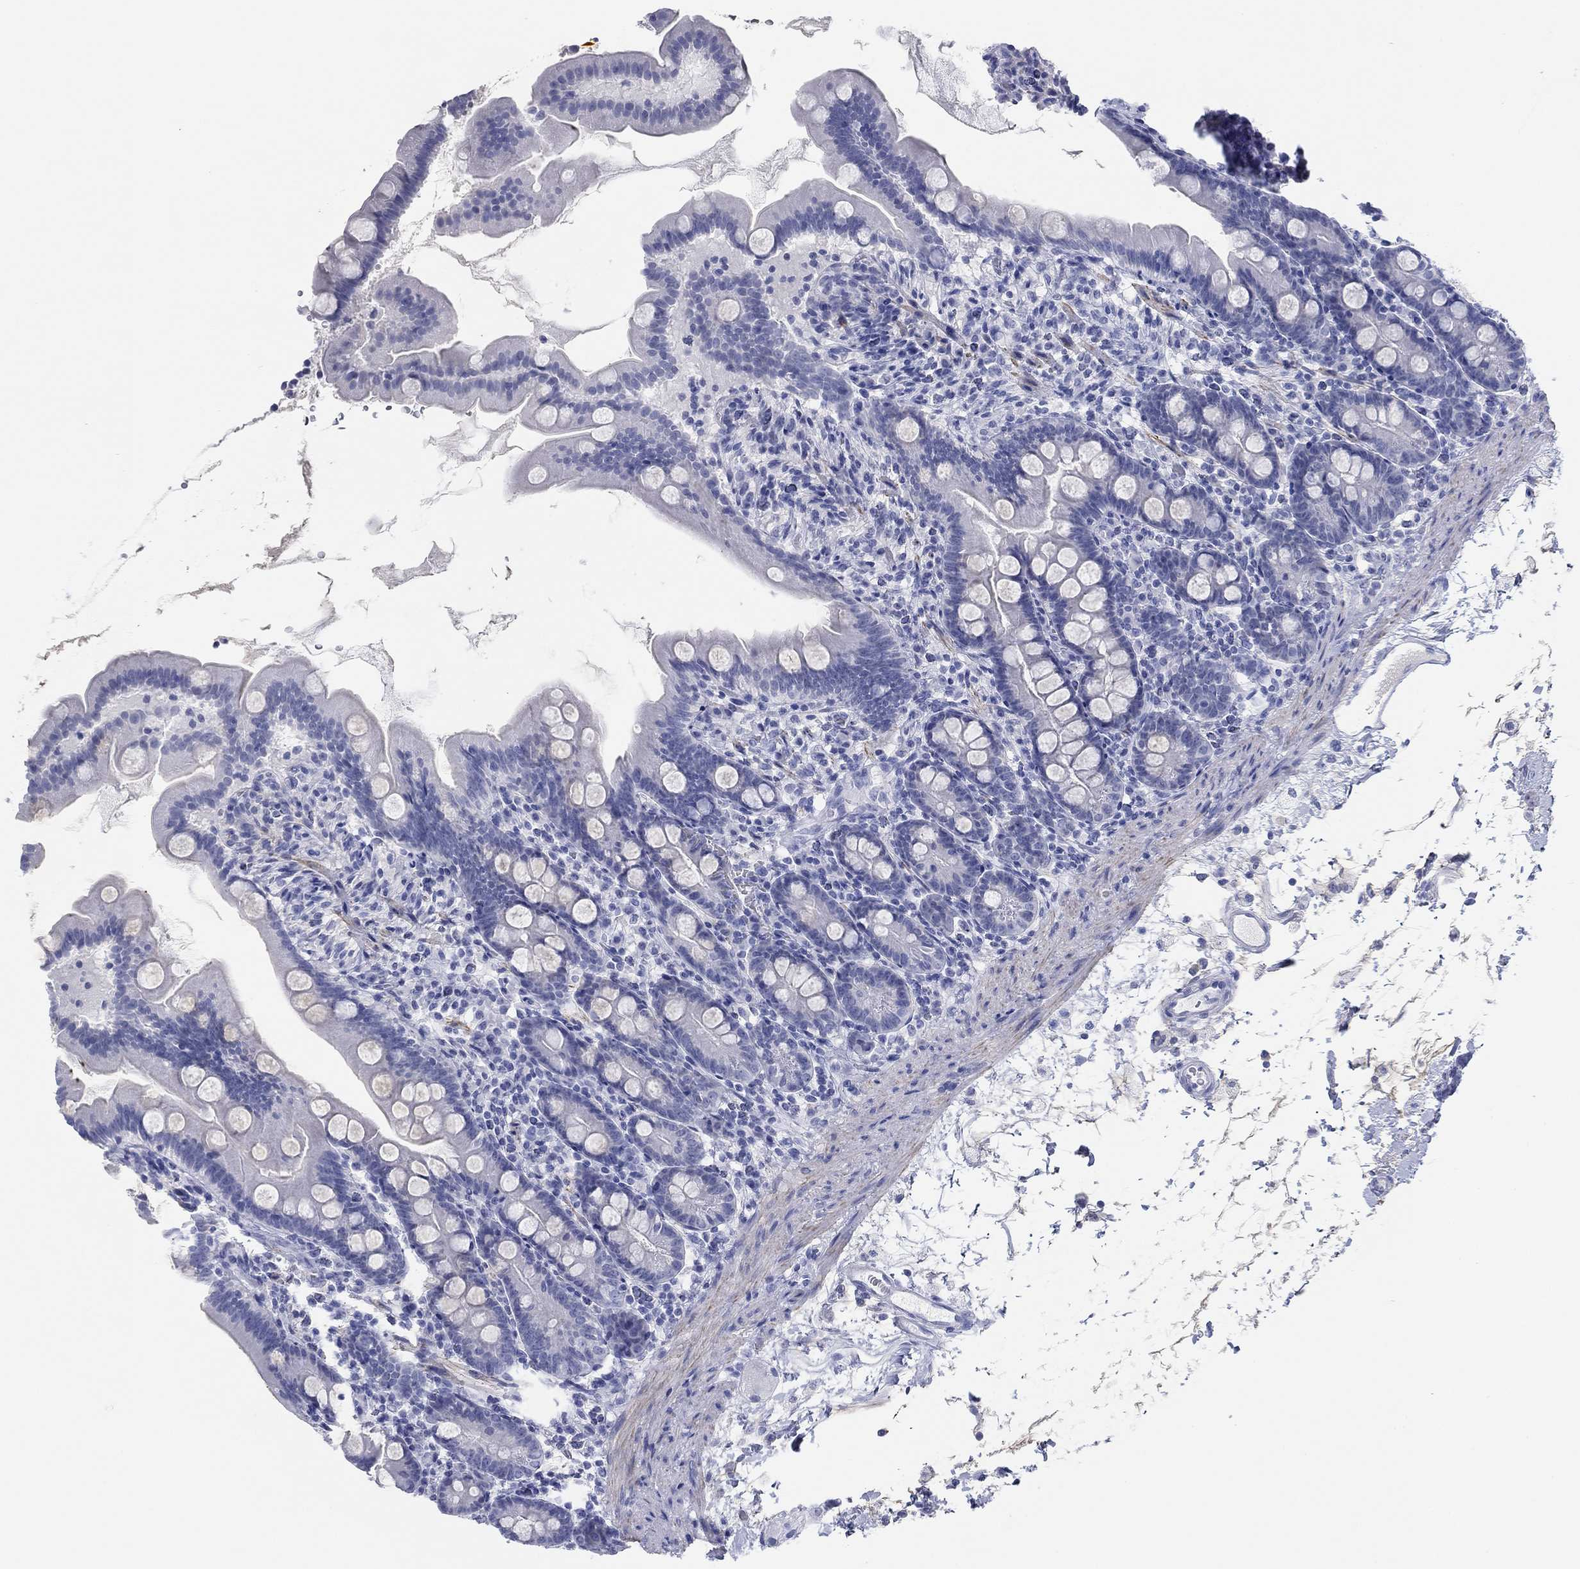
{"staining": {"intensity": "negative", "quantity": "none", "location": "none"}, "tissue": "small intestine", "cell_type": "Glandular cells", "image_type": "normal", "snomed": [{"axis": "morphology", "description": "Normal tissue, NOS"}, {"axis": "topography", "description": "Small intestine"}], "caption": "Human small intestine stained for a protein using immunohistochemistry shows no expression in glandular cells.", "gene": "PDYN", "patient": {"sex": "female", "age": 44}}